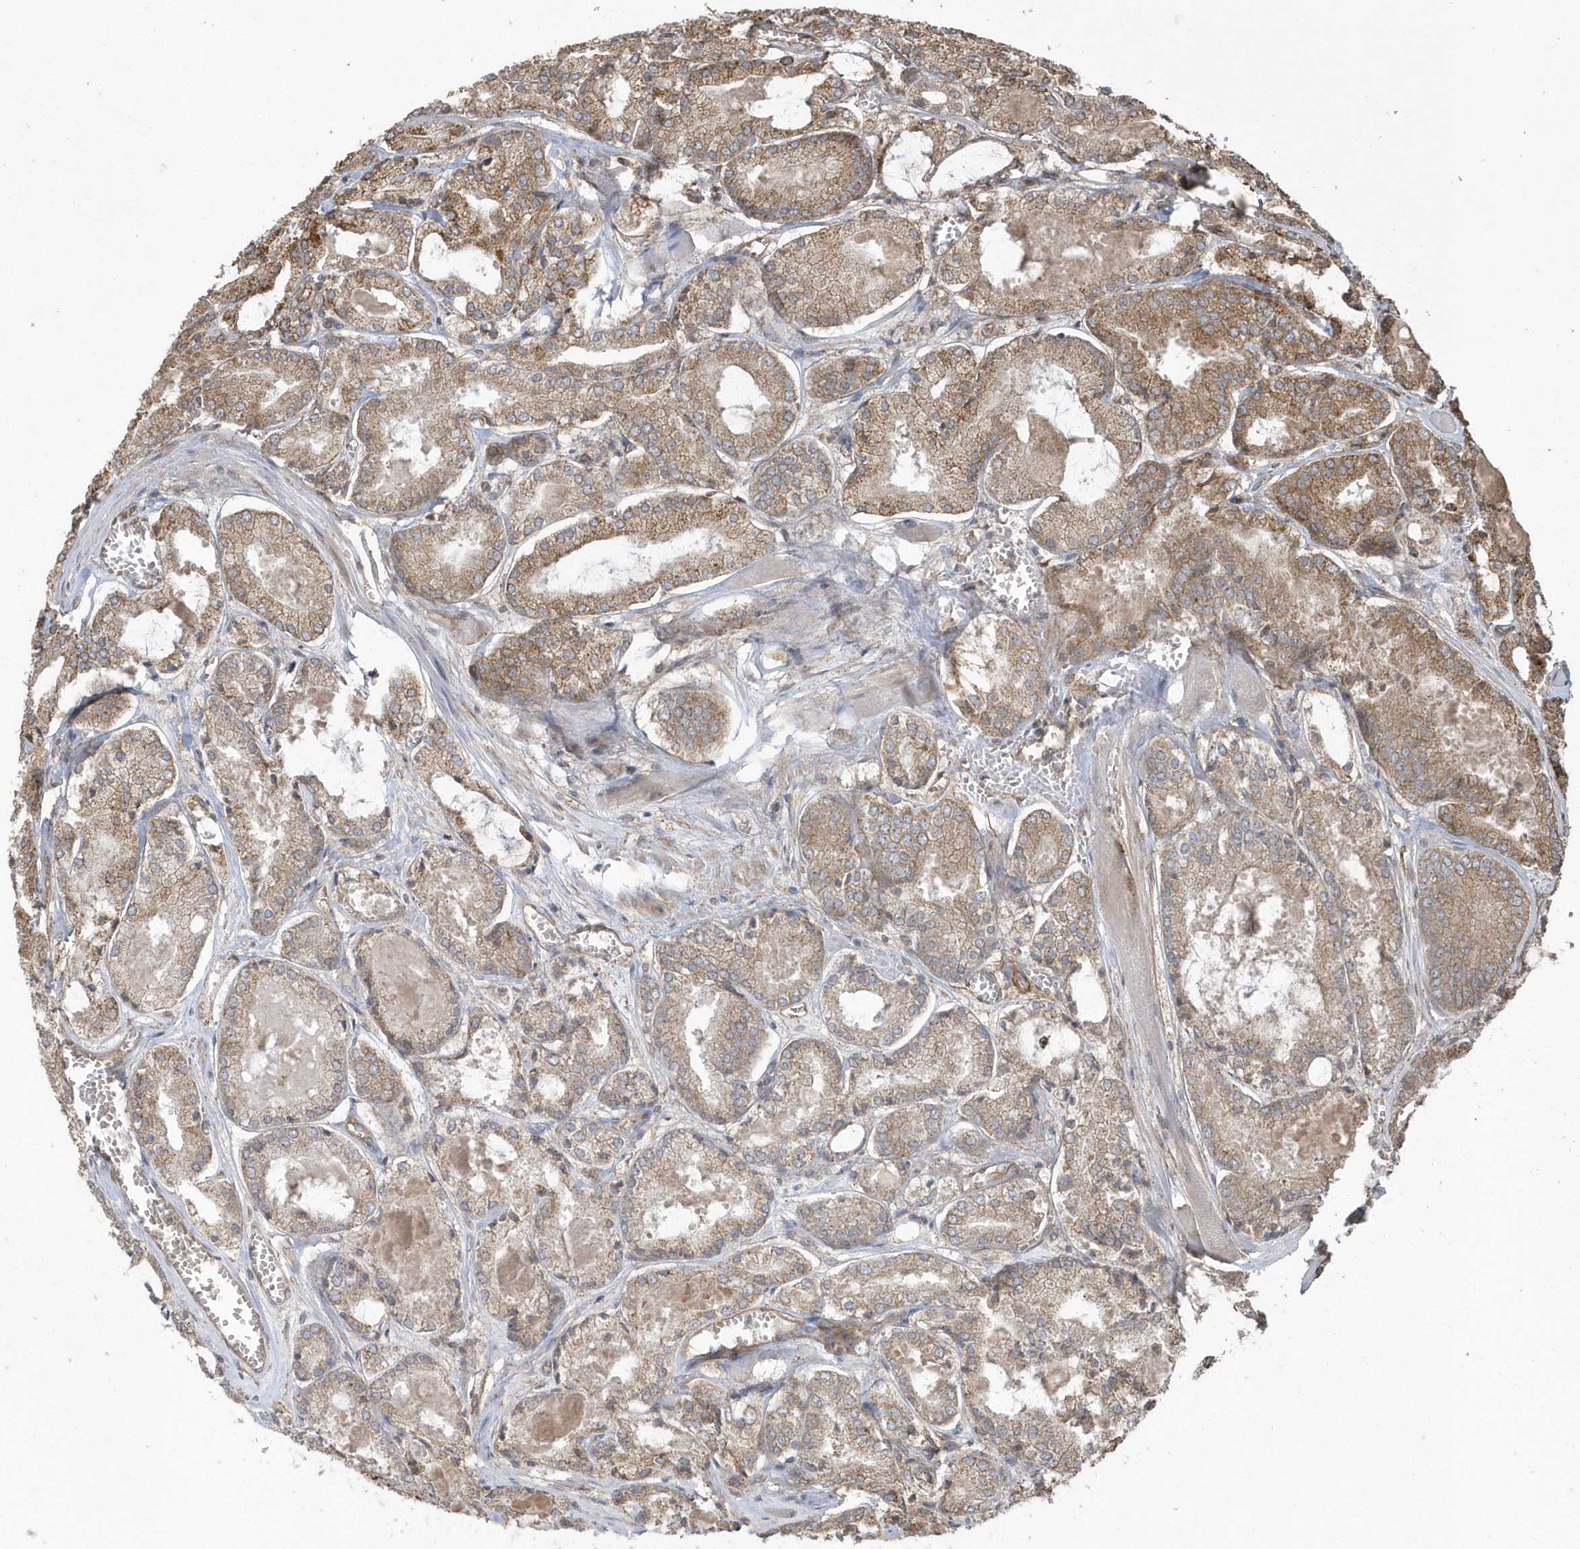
{"staining": {"intensity": "moderate", "quantity": ">75%", "location": "cytoplasmic/membranous"}, "tissue": "prostate cancer", "cell_type": "Tumor cells", "image_type": "cancer", "snomed": [{"axis": "morphology", "description": "Adenocarcinoma, Low grade"}, {"axis": "topography", "description": "Prostate"}], "caption": "IHC photomicrograph of neoplastic tissue: human prostate cancer stained using IHC exhibits medium levels of moderate protein expression localized specifically in the cytoplasmic/membranous of tumor cells, appearing as a cytoplasmic/membranous brown color.", "gene": "HERPUD1", "patient": {"sex": "male", "age": 67}}